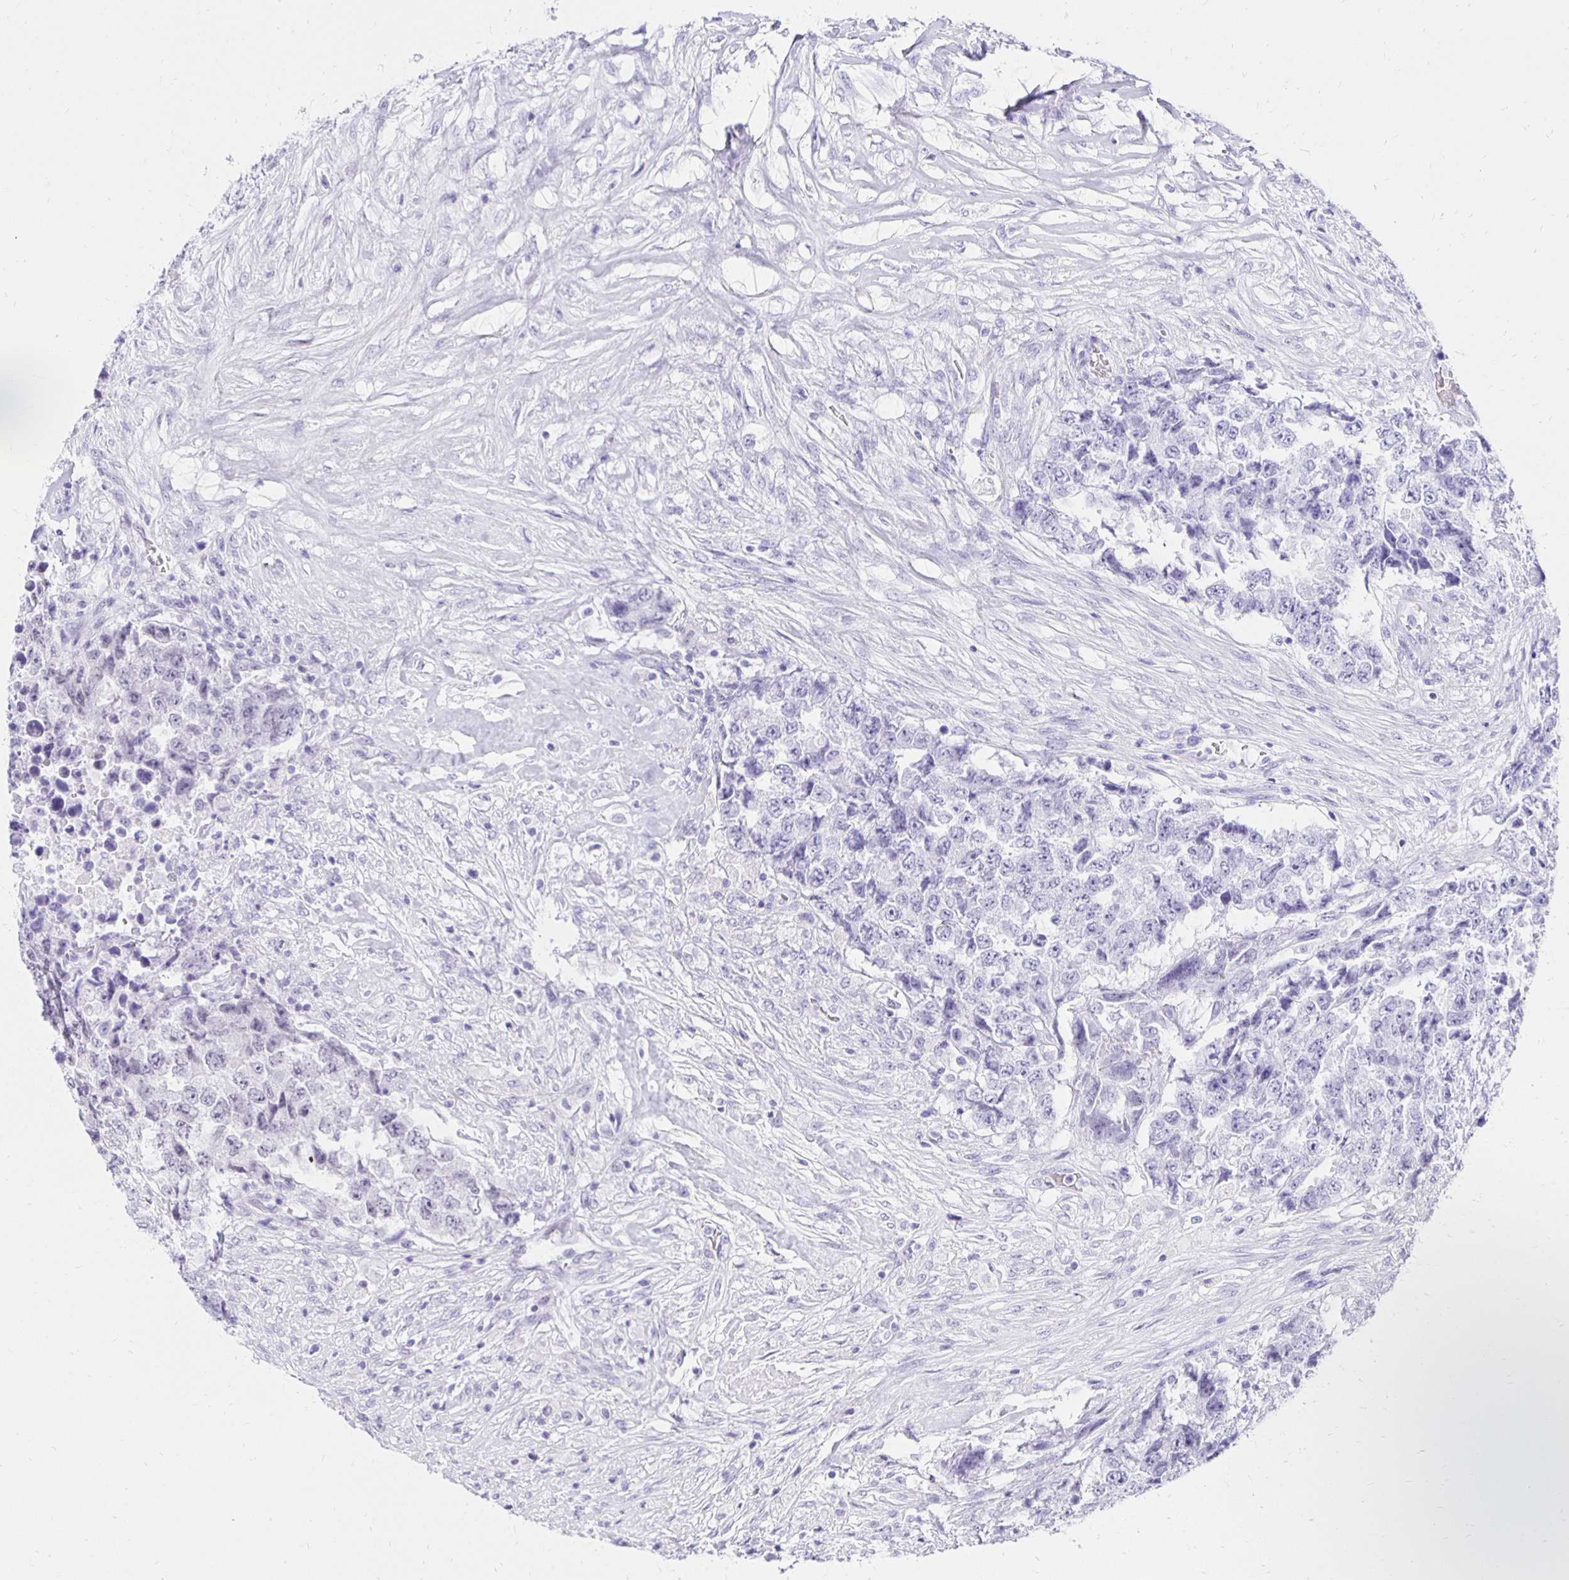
{"staining": {"intensity": "weak", "quantity": "<25%", "location": "nuclear"}, "tissue": "testis cancer", "cell_type": "Tumor cells", "image_type": "cancer", "snomed": [{"axis": "morphology", "description": "Carcinoma, Embryonal, NOS"}, {"axis": "topography", "description": "Testis"}], "caption": "Protein analysis of testis cancer exhibits no significant staining in tumor cells. The staining was performed using DAB to visualize the protein expression in brown, while the nuclei were stained in blue with hematoxylin (Magnification: 20x).", "gene": "ZNF579", "patient": {"sex": "male", "age": 24}}